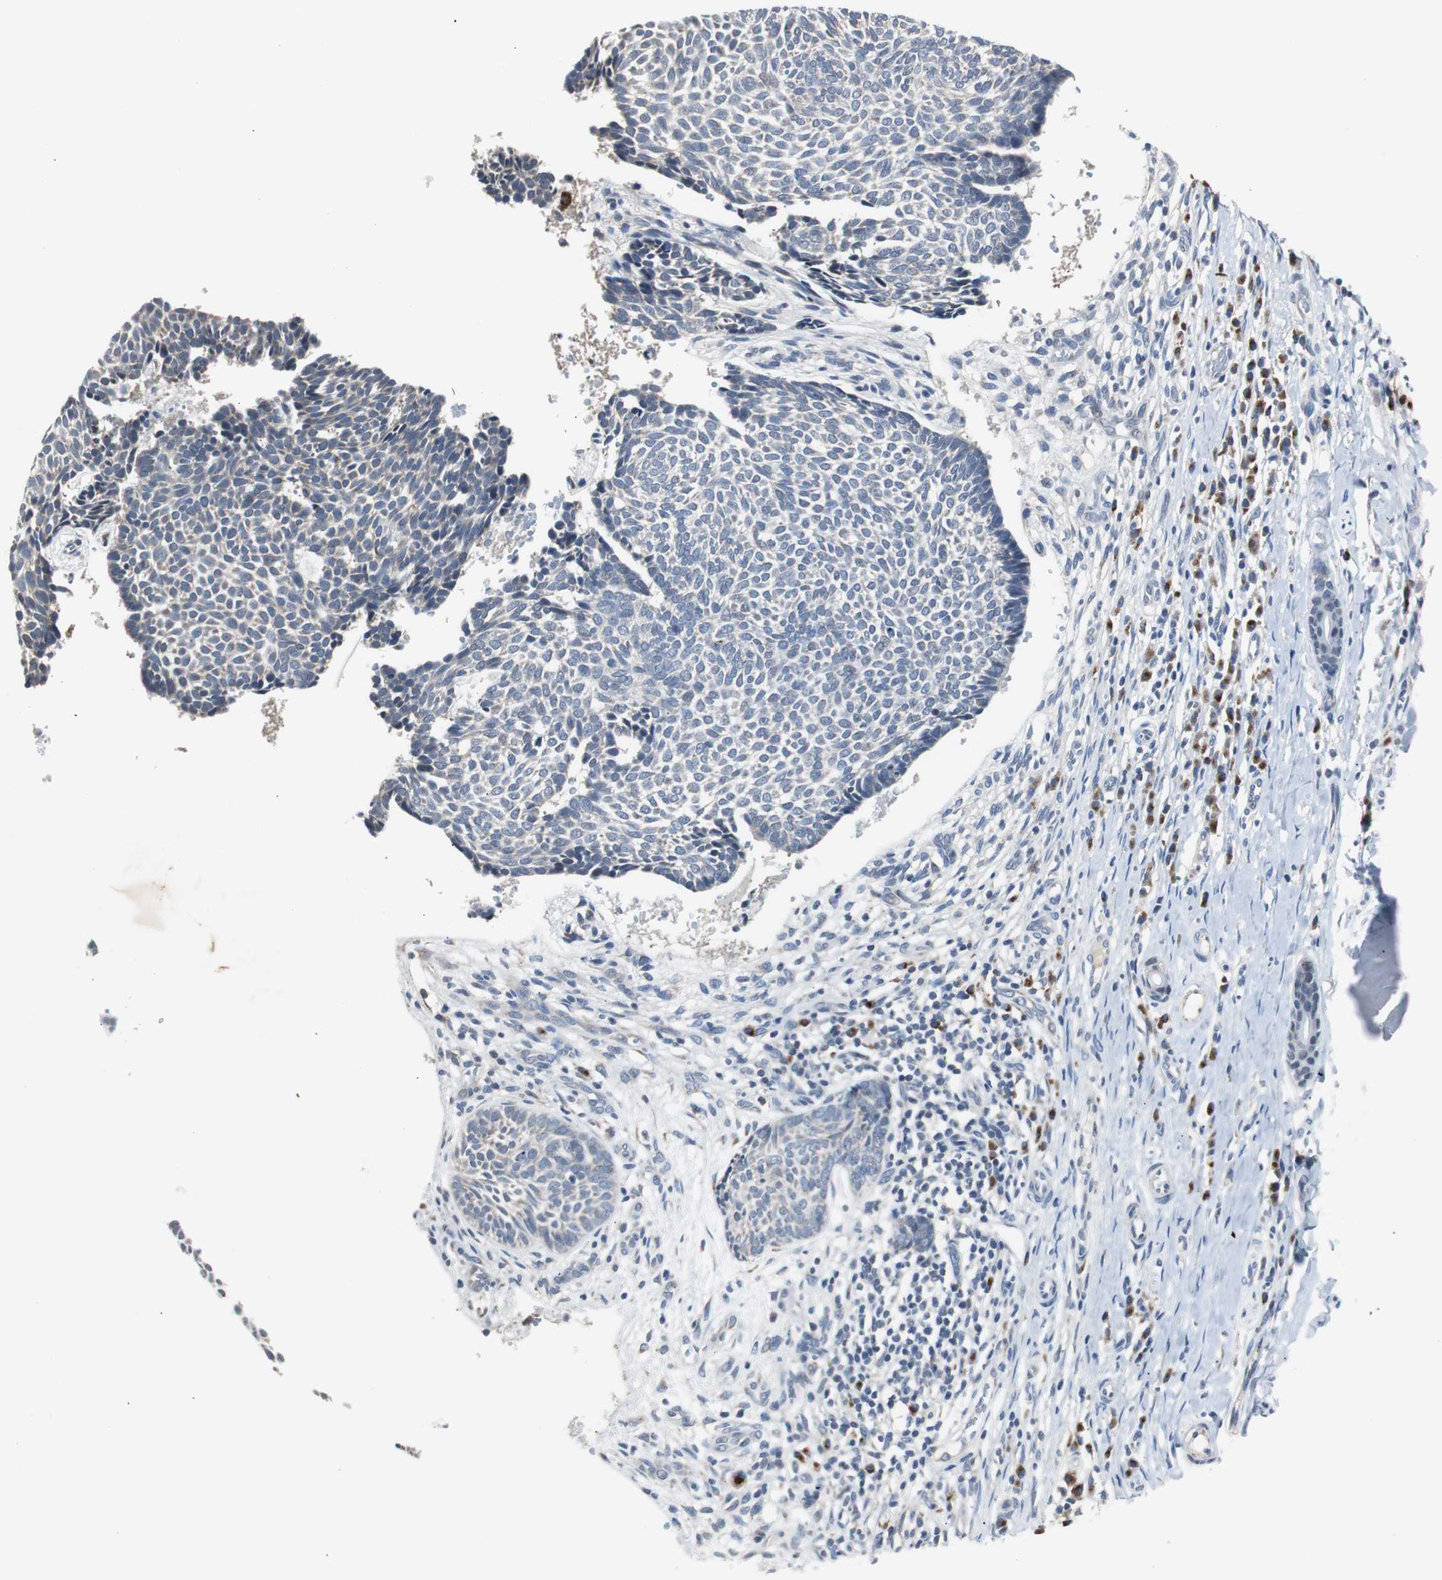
{"staining": {"intensity": "negative", "quantity": "none", "location": "none"}, "tissue": "skin cancer", "cell_type": "Tumor cells", "image_type": "cancer", "snomed": [{"axis": "morphology", "description": "Normal tissue, NOS"}, {"axis": "morphology", "description": "Basal cell carcinoma"}, {"axis": "topography", "description": "Skin"}], "caption": "The photomicrograph demonstrates no staining of tumor cells in basal cell carcinoma (skin). (Stains: DAB immunohistochemistry (IHC) with hematoxylin counter stain, Microscopy: brightfield microscopy at high magnification).", "gene": "SOX30", "patient": {"sex": "male", "age": 87}}